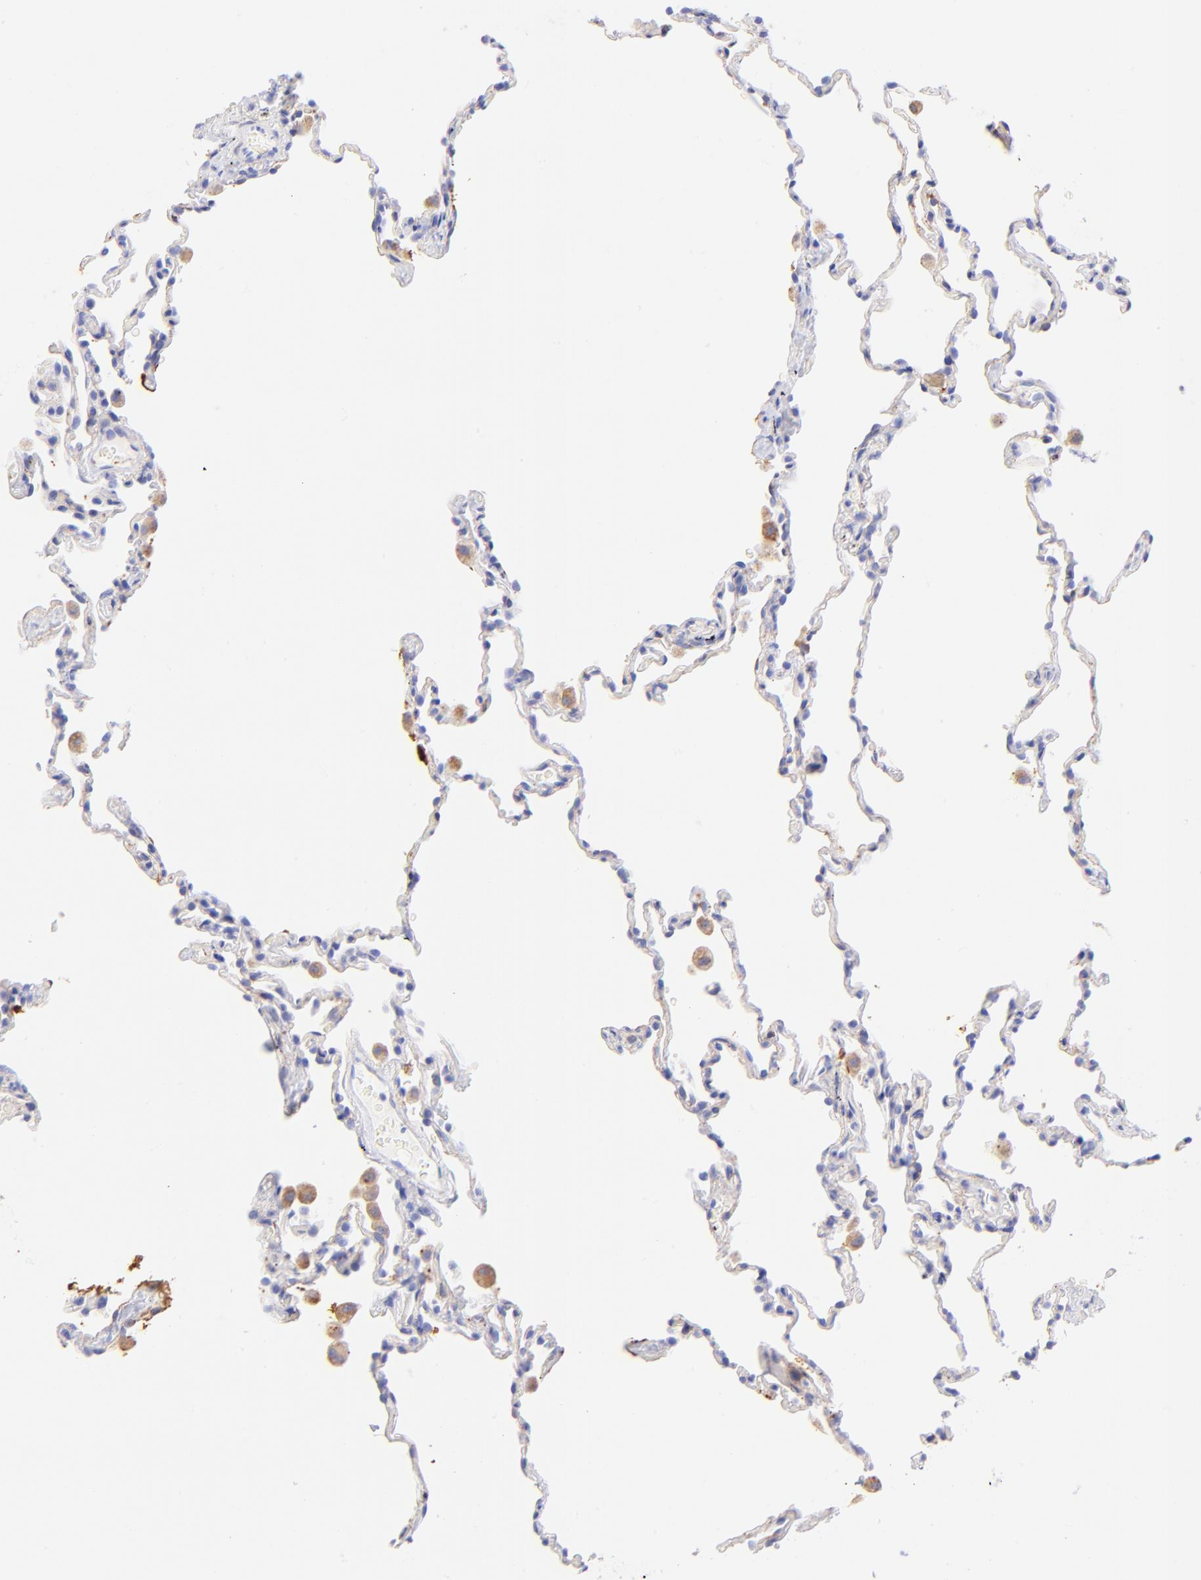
{"staining": {"intensity": "negative", "quantity": "none", "location": "none"}, "tissue": "lung", "cell_type": "Alveolar cells", "image_type": "normal", "snomed": [{"axis": "morphology", "description": "Normal tissue, NOS"}, {"axis": "morphology", "description": "Soft tissue tumor metastatic"}, {"axis": "topography", "description": "Lung"}], "caption": "The IHC micrograph has no significant staining in alveolar cells of lung.", "gene": "SPARC", "patient": {"sex": "male", "age": 59}}